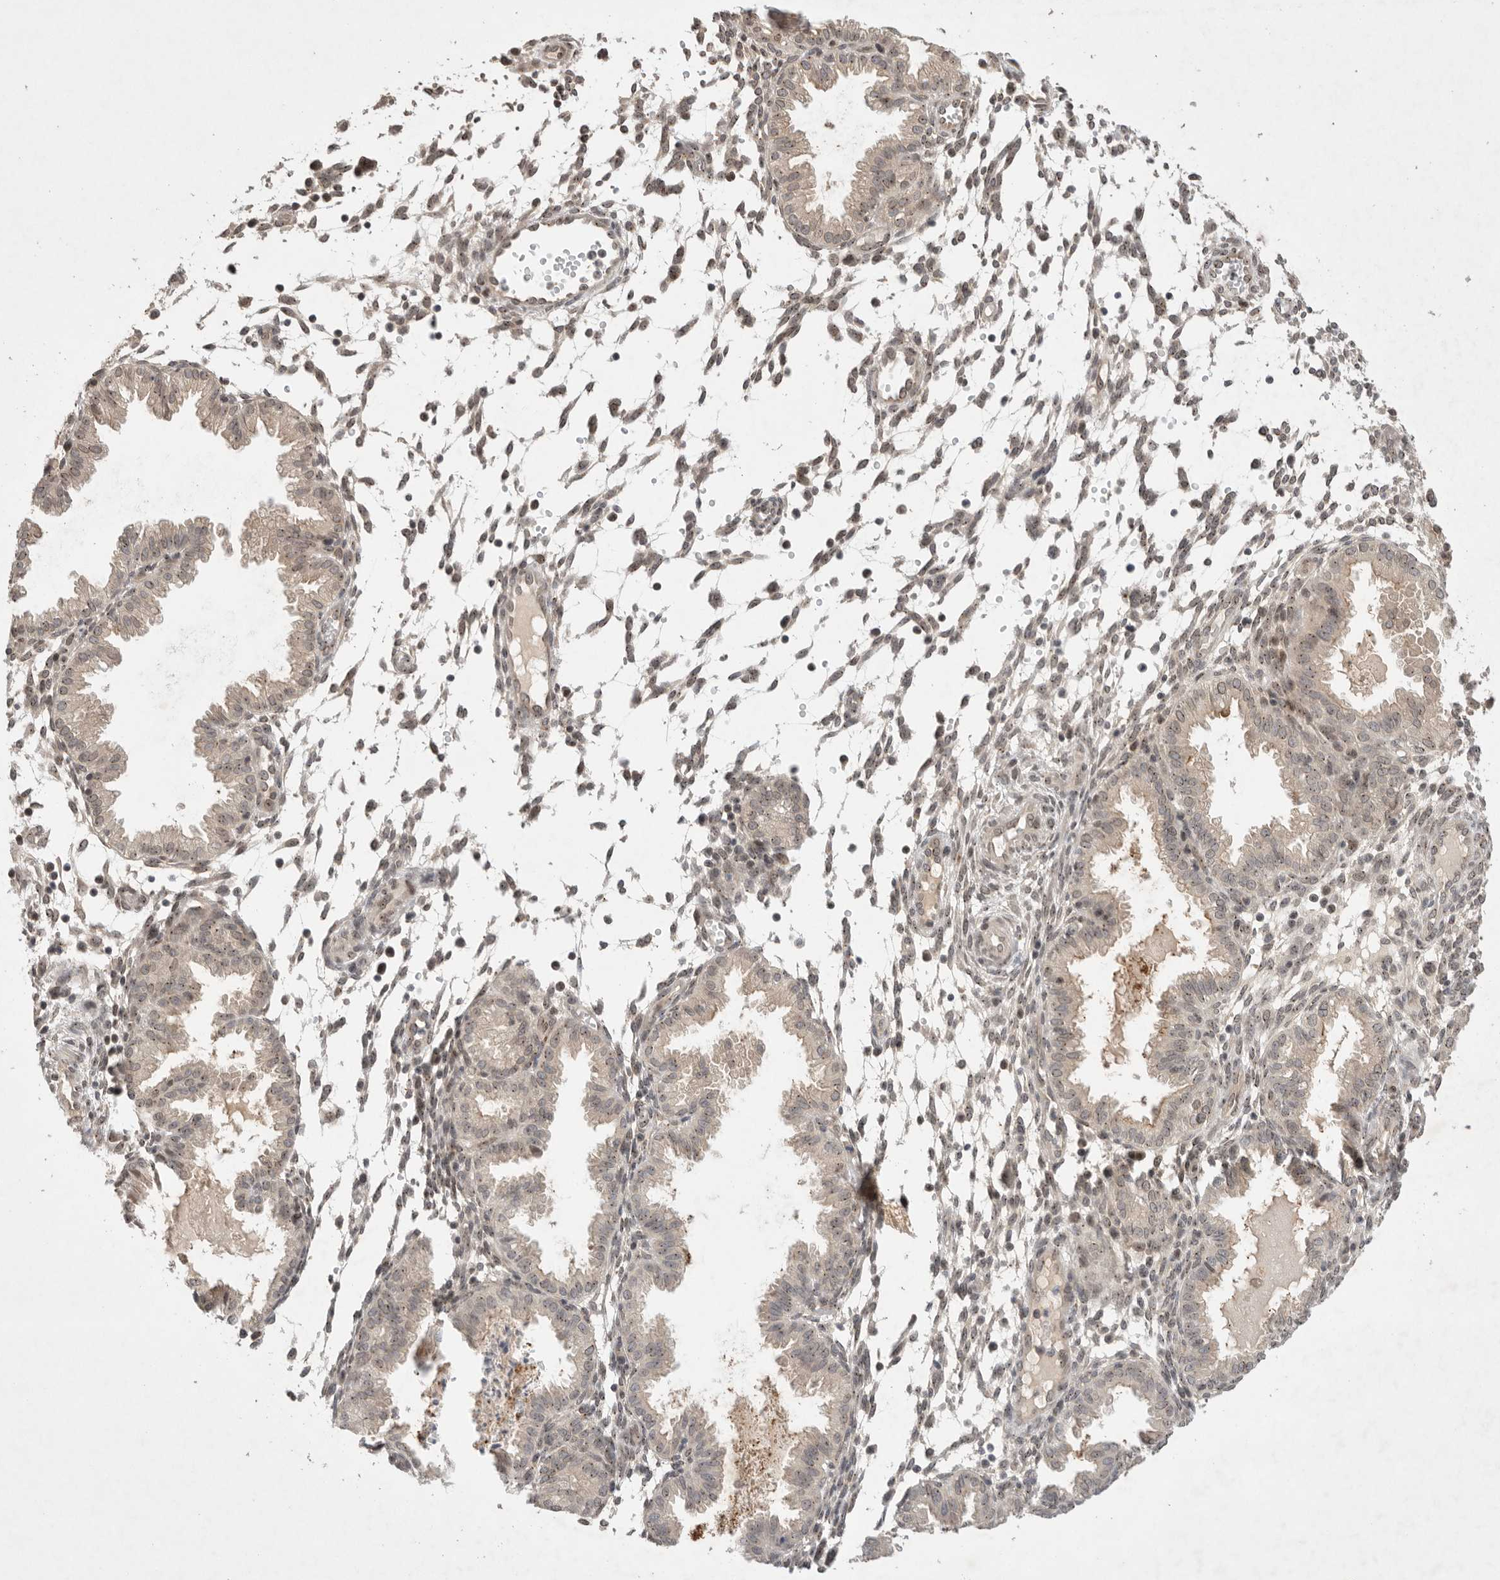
{"staining": {"intensity": "weak", "quantity": "25%-75%", "location": "nuclear"}, "tissue": "endometrium", "cell_type": "Cells in endometrial stroma", "image_type": "normal", "snomed": [{"axis": "morphology", "description": "Normal tissue, NOS"}, {"axis": "topography", "description": "Endometrium"}], "caption": "Immunohistochemistry (IHC) photomicrograph of unremarkable endometrium: human endometrium stained using immunohistochemistry reveals low levels of weak protein expression localized specifically in the nuclear of cells in endometrial stroma, appearing as a nuclear brown color.", "gene": "LEMD3", "patient": {"sex": "female", "age": 33}}